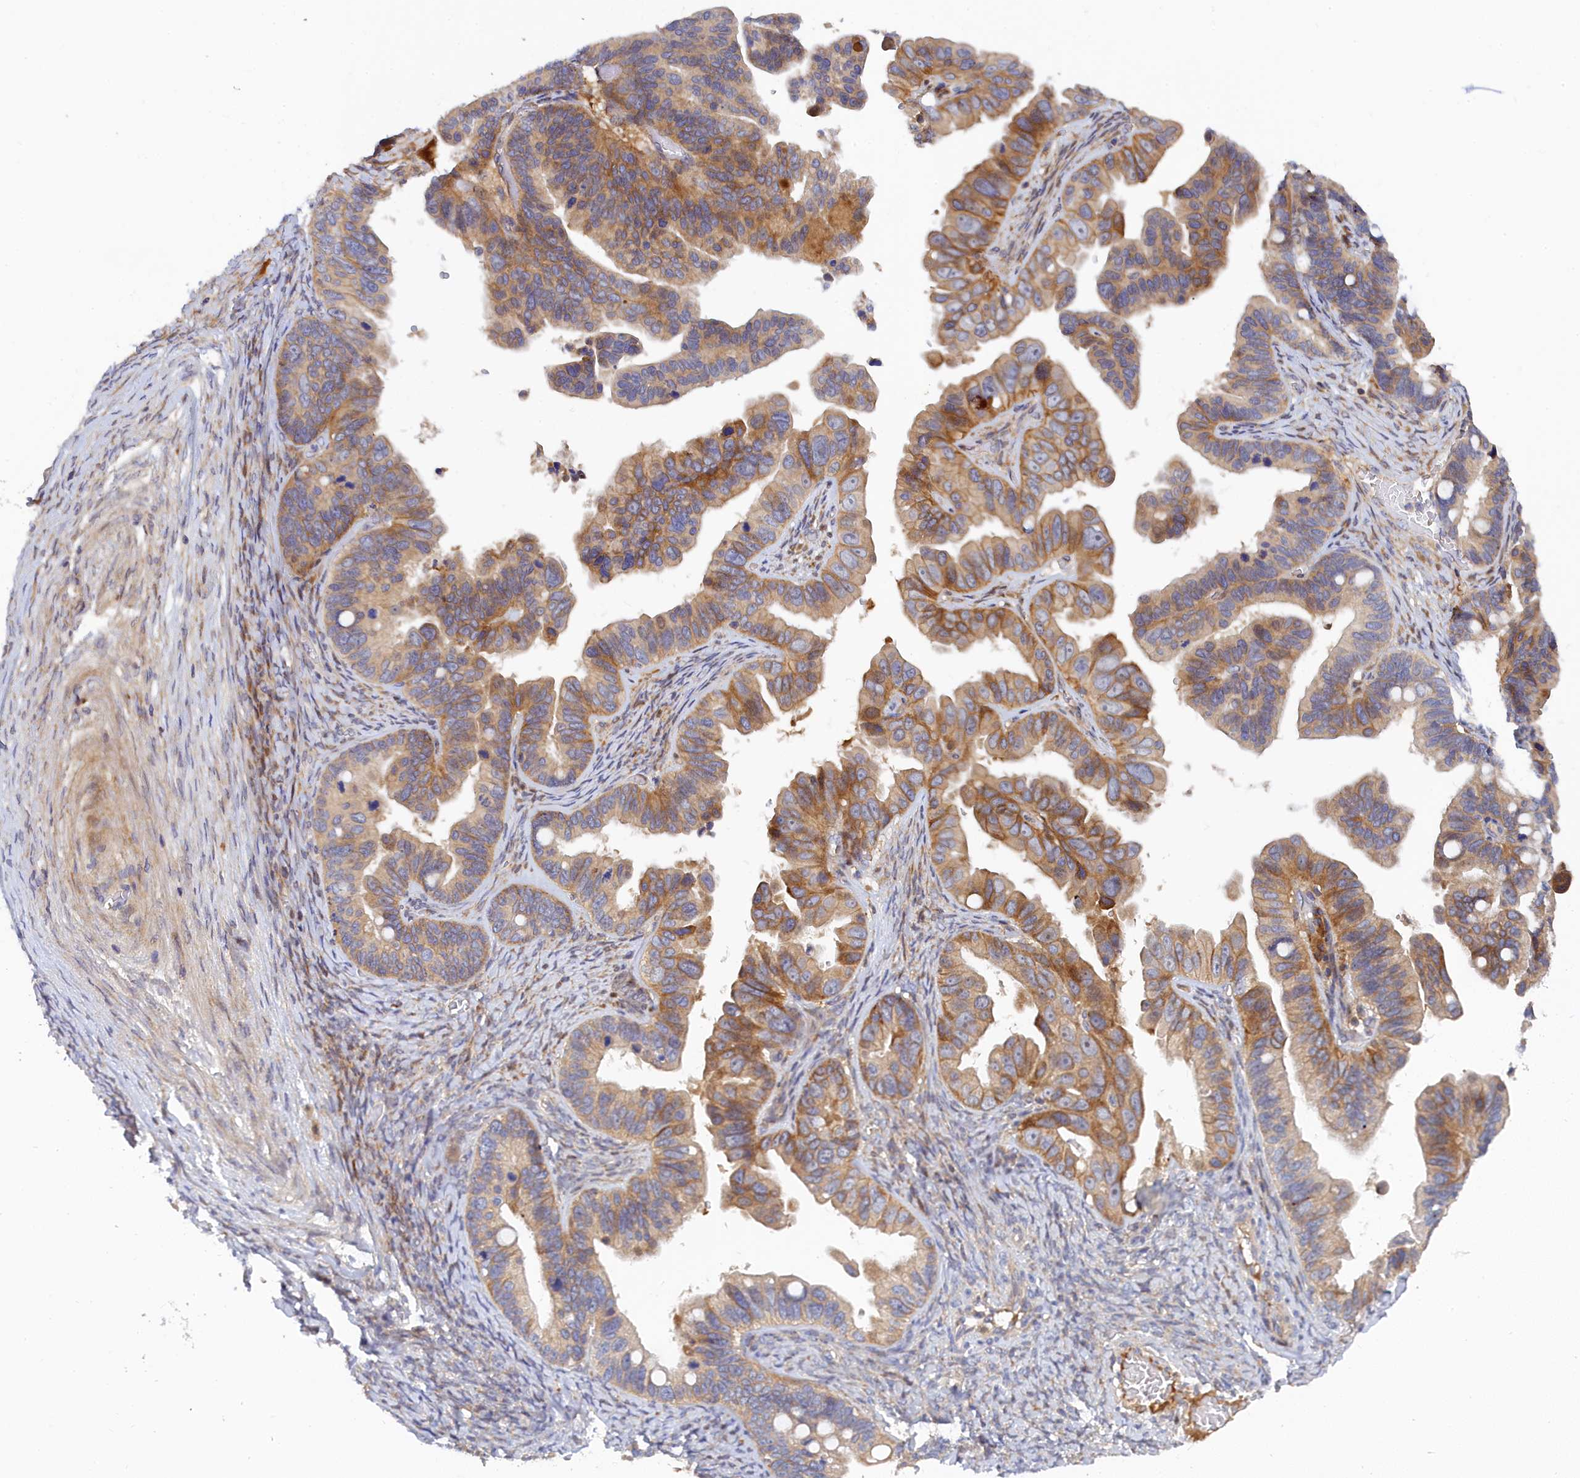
{"staining": {"intensity": "moderate", "quantity": ">75%", "location": "cytoplasmic/membranous"}, "tissue": "ovarian cancer", "cell_type": "Tumor cells", "image_type": "cancer", "snomed": [{"axis": "morphology", "description": "Cystadenocarcinoma, serous, NOS"}, {"axis": "topography", "description": "Ovary"}], "caption": "Tumor cells reveal medium levels of moderate cytoplasmic/membranous positivity in approximately >75% of cells in human ovarian cancer (serous cystadenocarcinoma).", "gene": "SPATA5L1", "patient": {"sex": "female", "age": 56}}